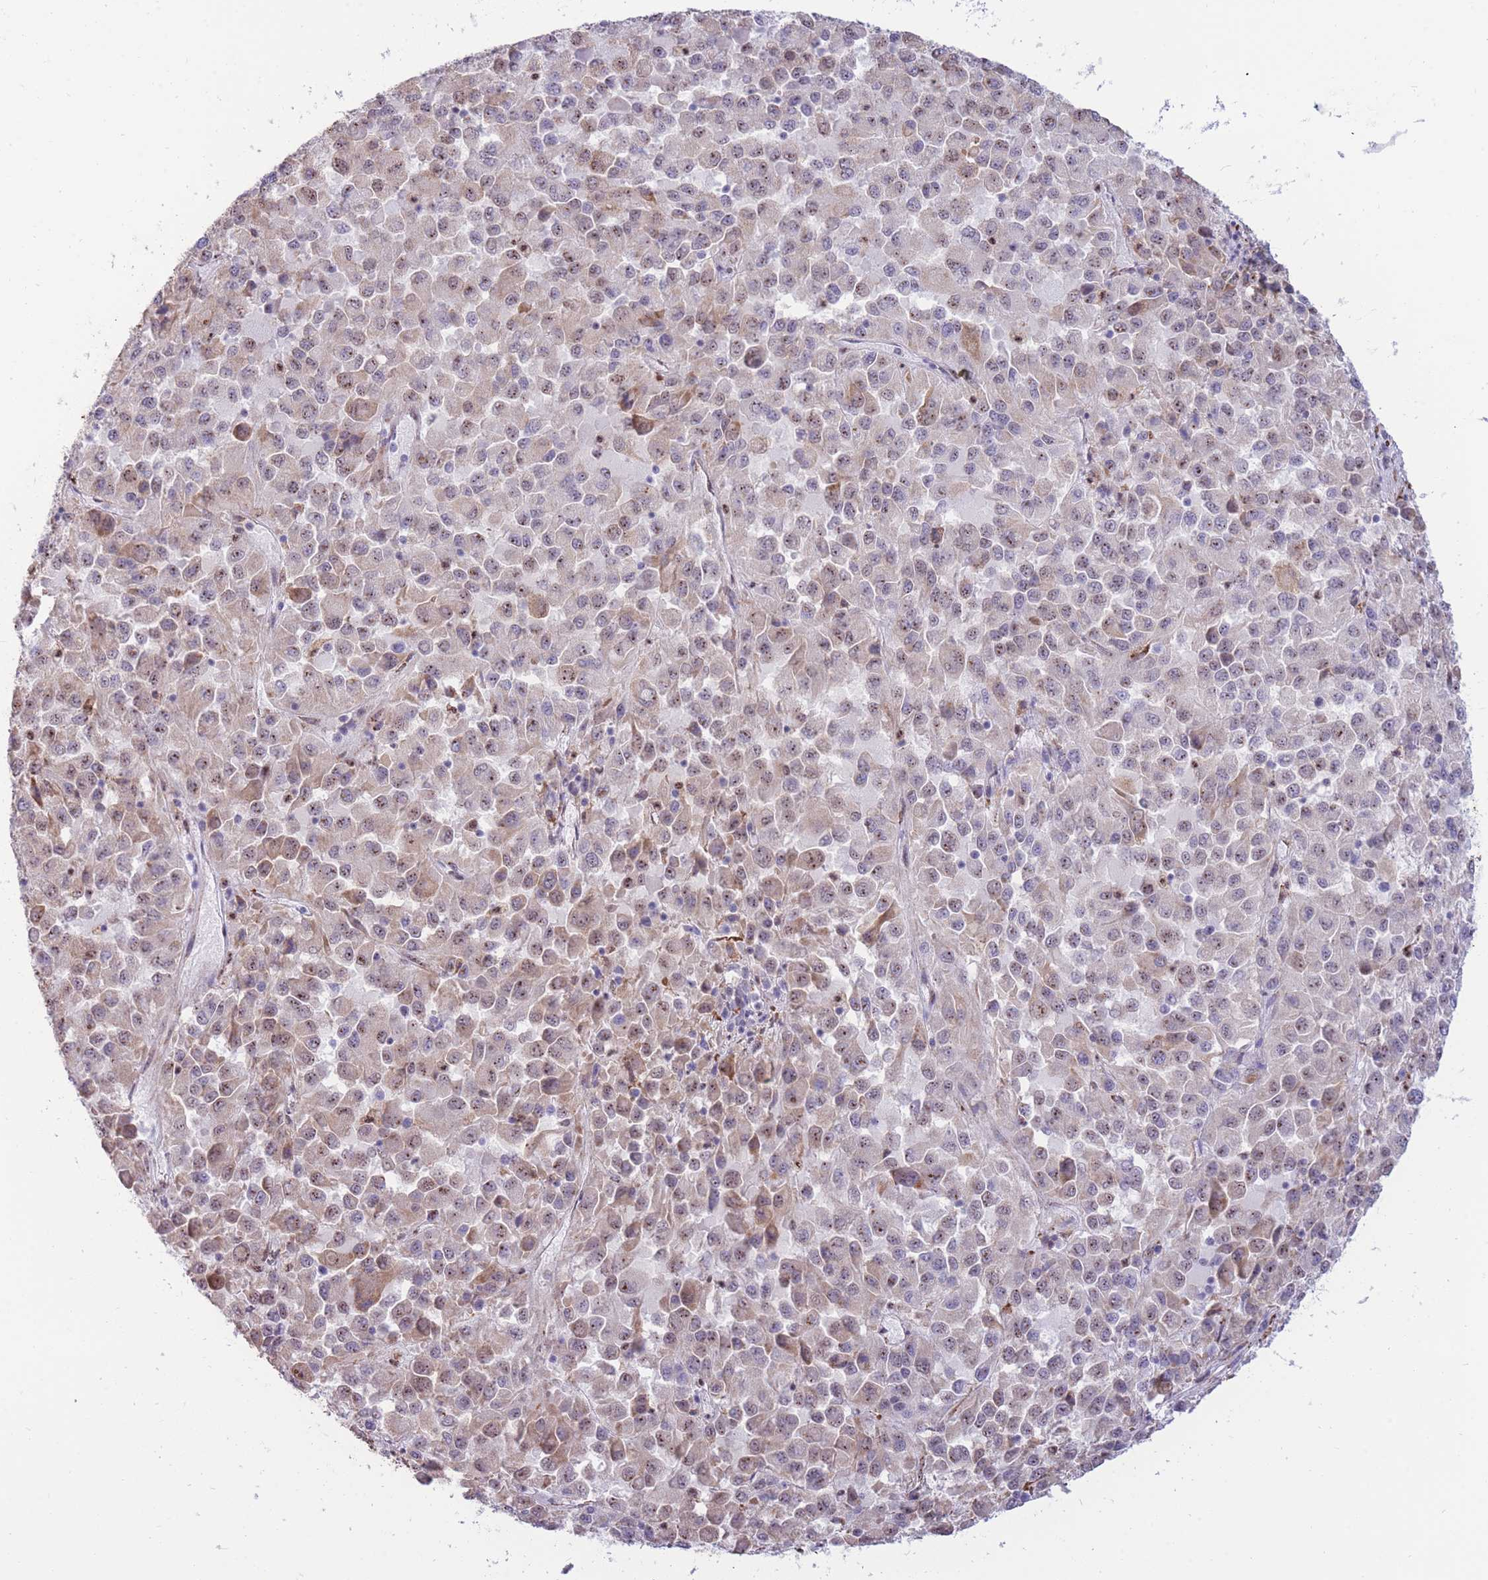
{"staining": {"intensity": "weak", "quantity": "25%-75%", "location": "nuclear"}, "tissue": "melanoma", "cell_type": "Tumor cells", "image_type": "cancer", "snomed": [{"axis": "morphology", "description": "Malignant melanoma, Metastatic site"}, {"axis": "topography", "description": "Lung"}], "caption": "Melanoma stained with a brown dye exhibits weak nuclear positive positivity in approximately 25%-75% of tumor cells.", "gene": "FAM153A", "patient": {"sex": "male", "age": 64}}